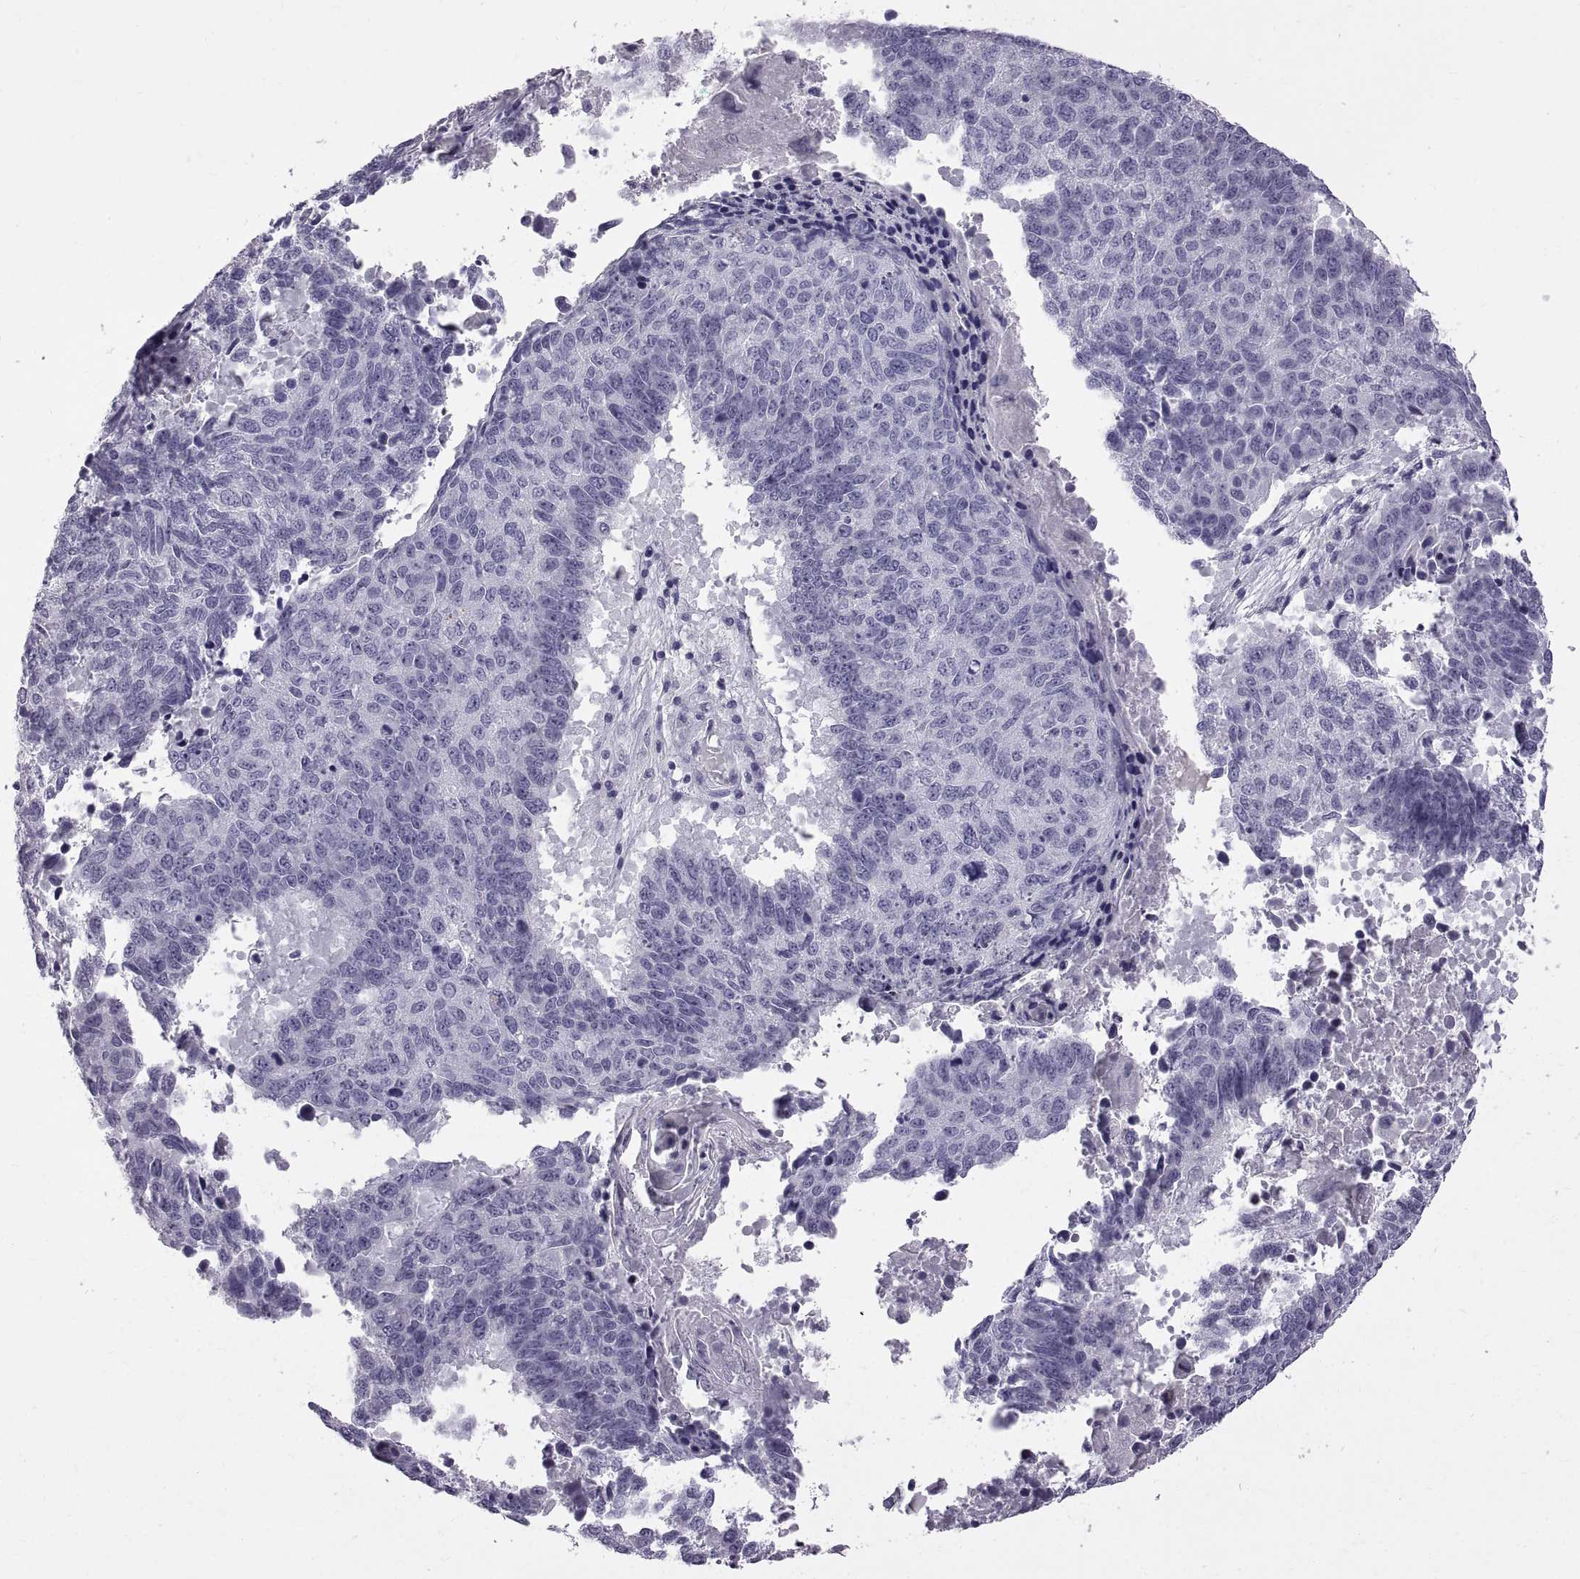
{"staining": {"intensity": "negative", "quantity": "none", "location": "none"}, "tissue": "lung cancer", "cell_type": "Tumor cells", "image_type": "cancer", "snomed": [{"axis": "morphology", "description": "Squamous cell carcinoma, NOS"}, {"axis": "topography", "description": "Lung"}], "caption": "This is an immunohistochemistry (IHC) micrograph of human lung squamous cell carcinoma. There is no expression in tumor cells.", "gene": "WFDC8", "patient": {"sex": "male", "age": 73}}